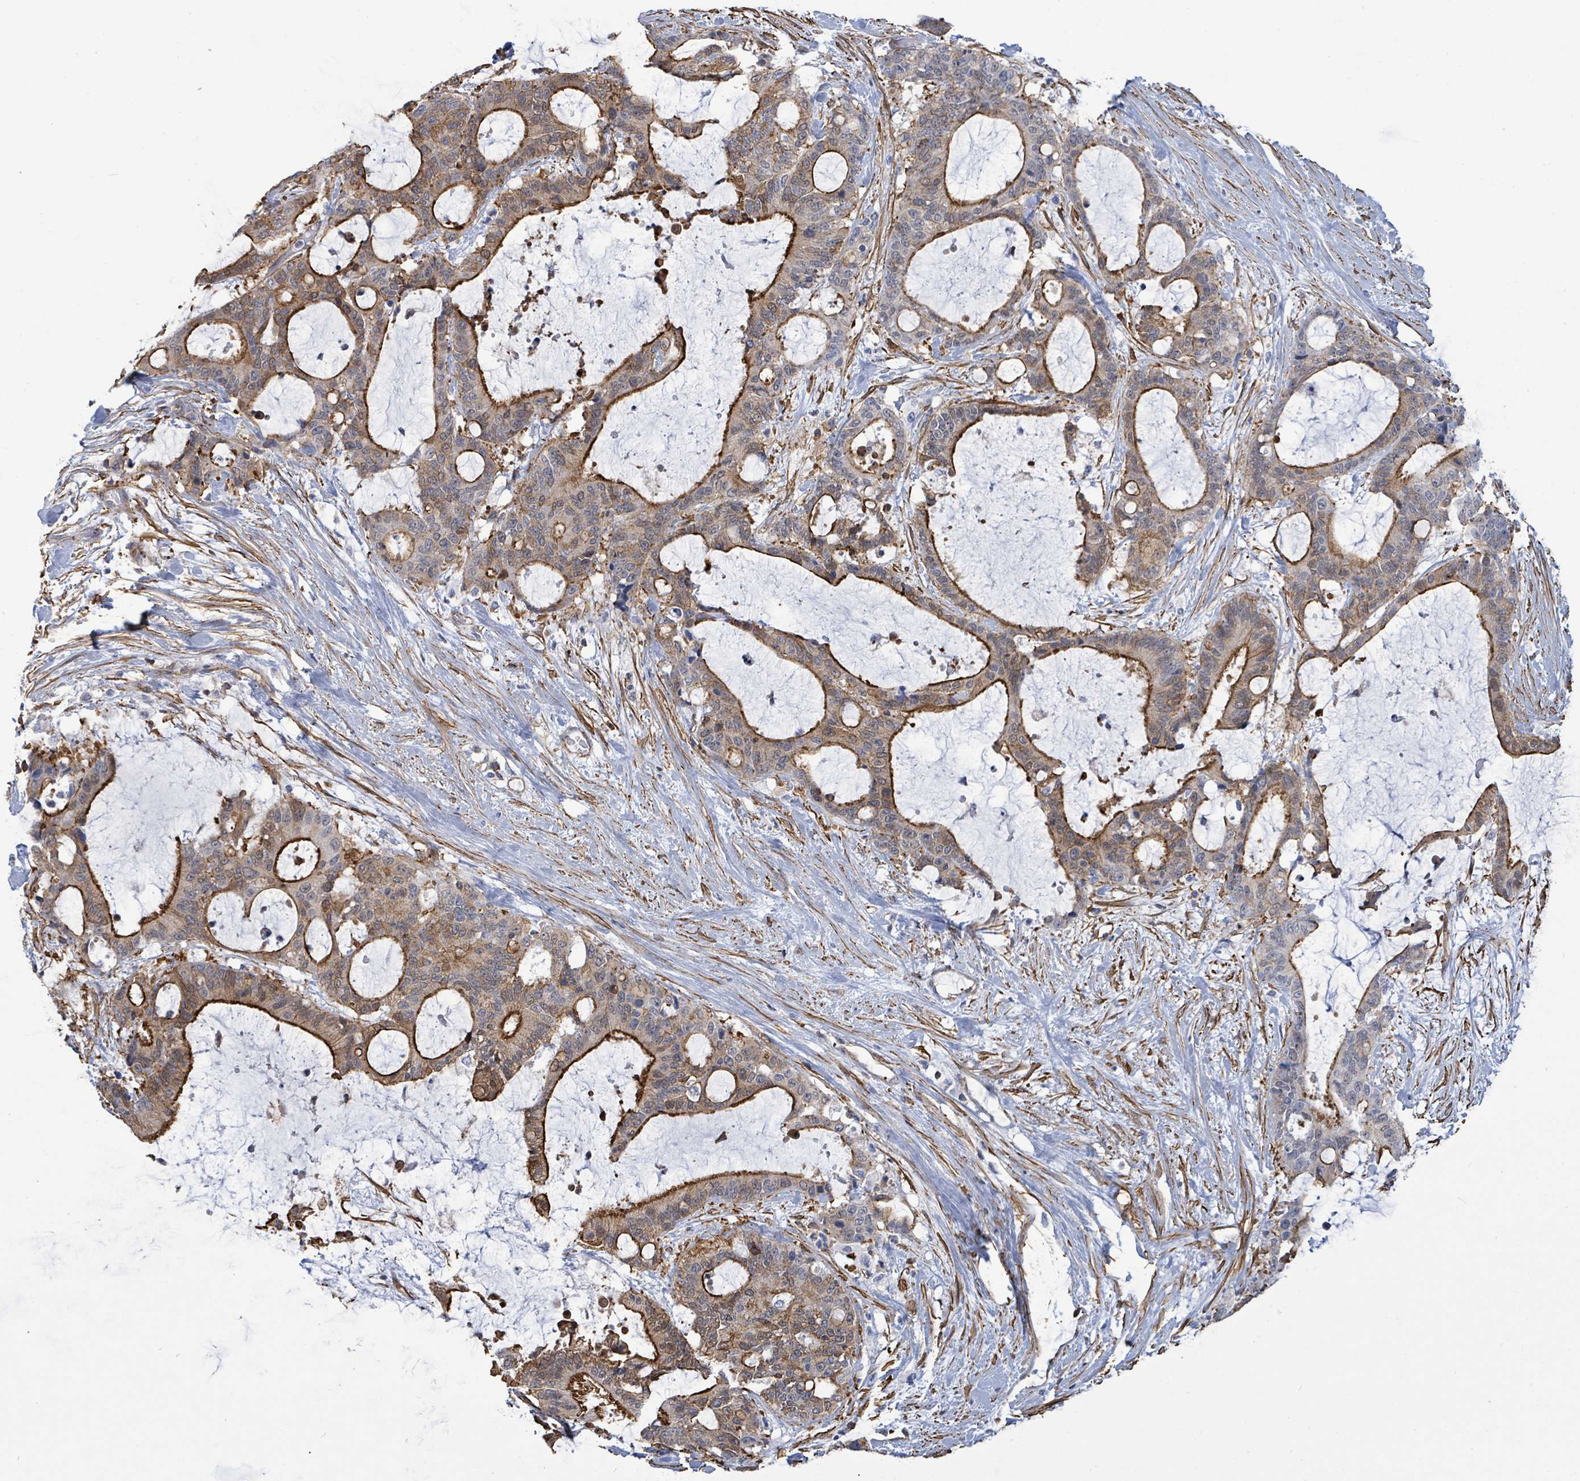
{"staining": {"intensity": "strong", "quantity": "25%-75%", "location": "cytoplasmic/membranous"}, "tissue": "liver cancer", "cell_type": "Tumor cells", "image_type": "cancer", "snomed": [{"axis": "morphology", "description": "Normal tissue, NOS"}, {"axis": "morphology", "description": "Cholangiocarcinoma"}, {"axis": "topography", "description": "Liver"}, {"axis": "topography", "description": "Peripheral nerve tissue"}], "caption": "Immunohistochemistry histopathology image of human liver cholangiocarcinoma stained for a protein (brown), which exhibits high levels of strong cytoplasmic/membranous staining in approximately 25%-75% of tumor cells.", "gene": "PRKRIP1", "patient": {"sex": "female", "age": 73}}